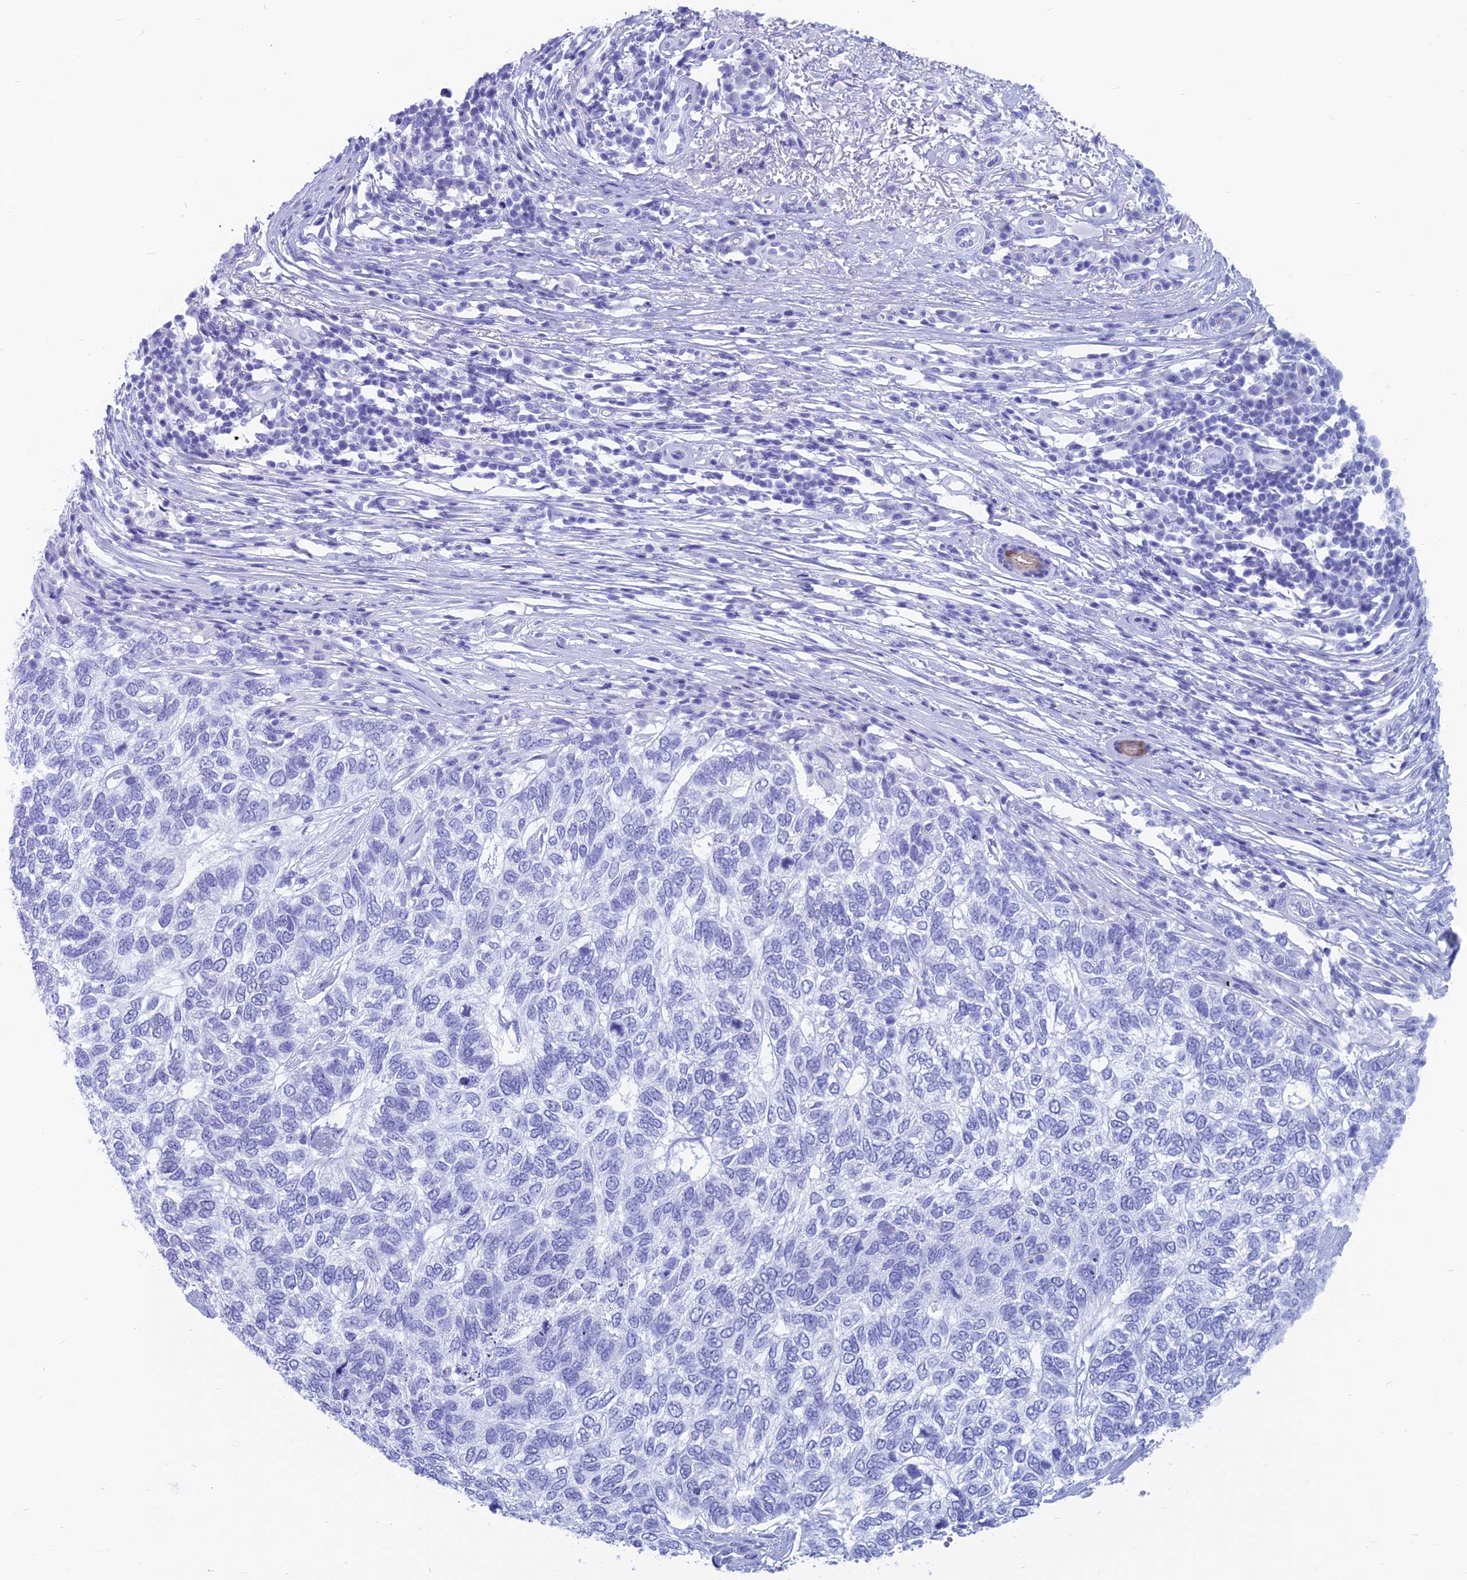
{"staining": {"intensity": "negative", "quantity": "none", "location": "none"}, "tissue": "skin cancer", "cell_type": "Tumor cells", "image_type": "cancer", "snomed": [{"axis": "morphology", "description": "Basal cell carcinoma"}, {"axis": "topography", "description": "Skin"}], "caption": "This is a histopathology image of immunohistochemistry (IHC) staining of skin cancer, which shows no staining in tumor cells.", "gene": "CAPS", "patient": {"sex": "female", "age": 65}}